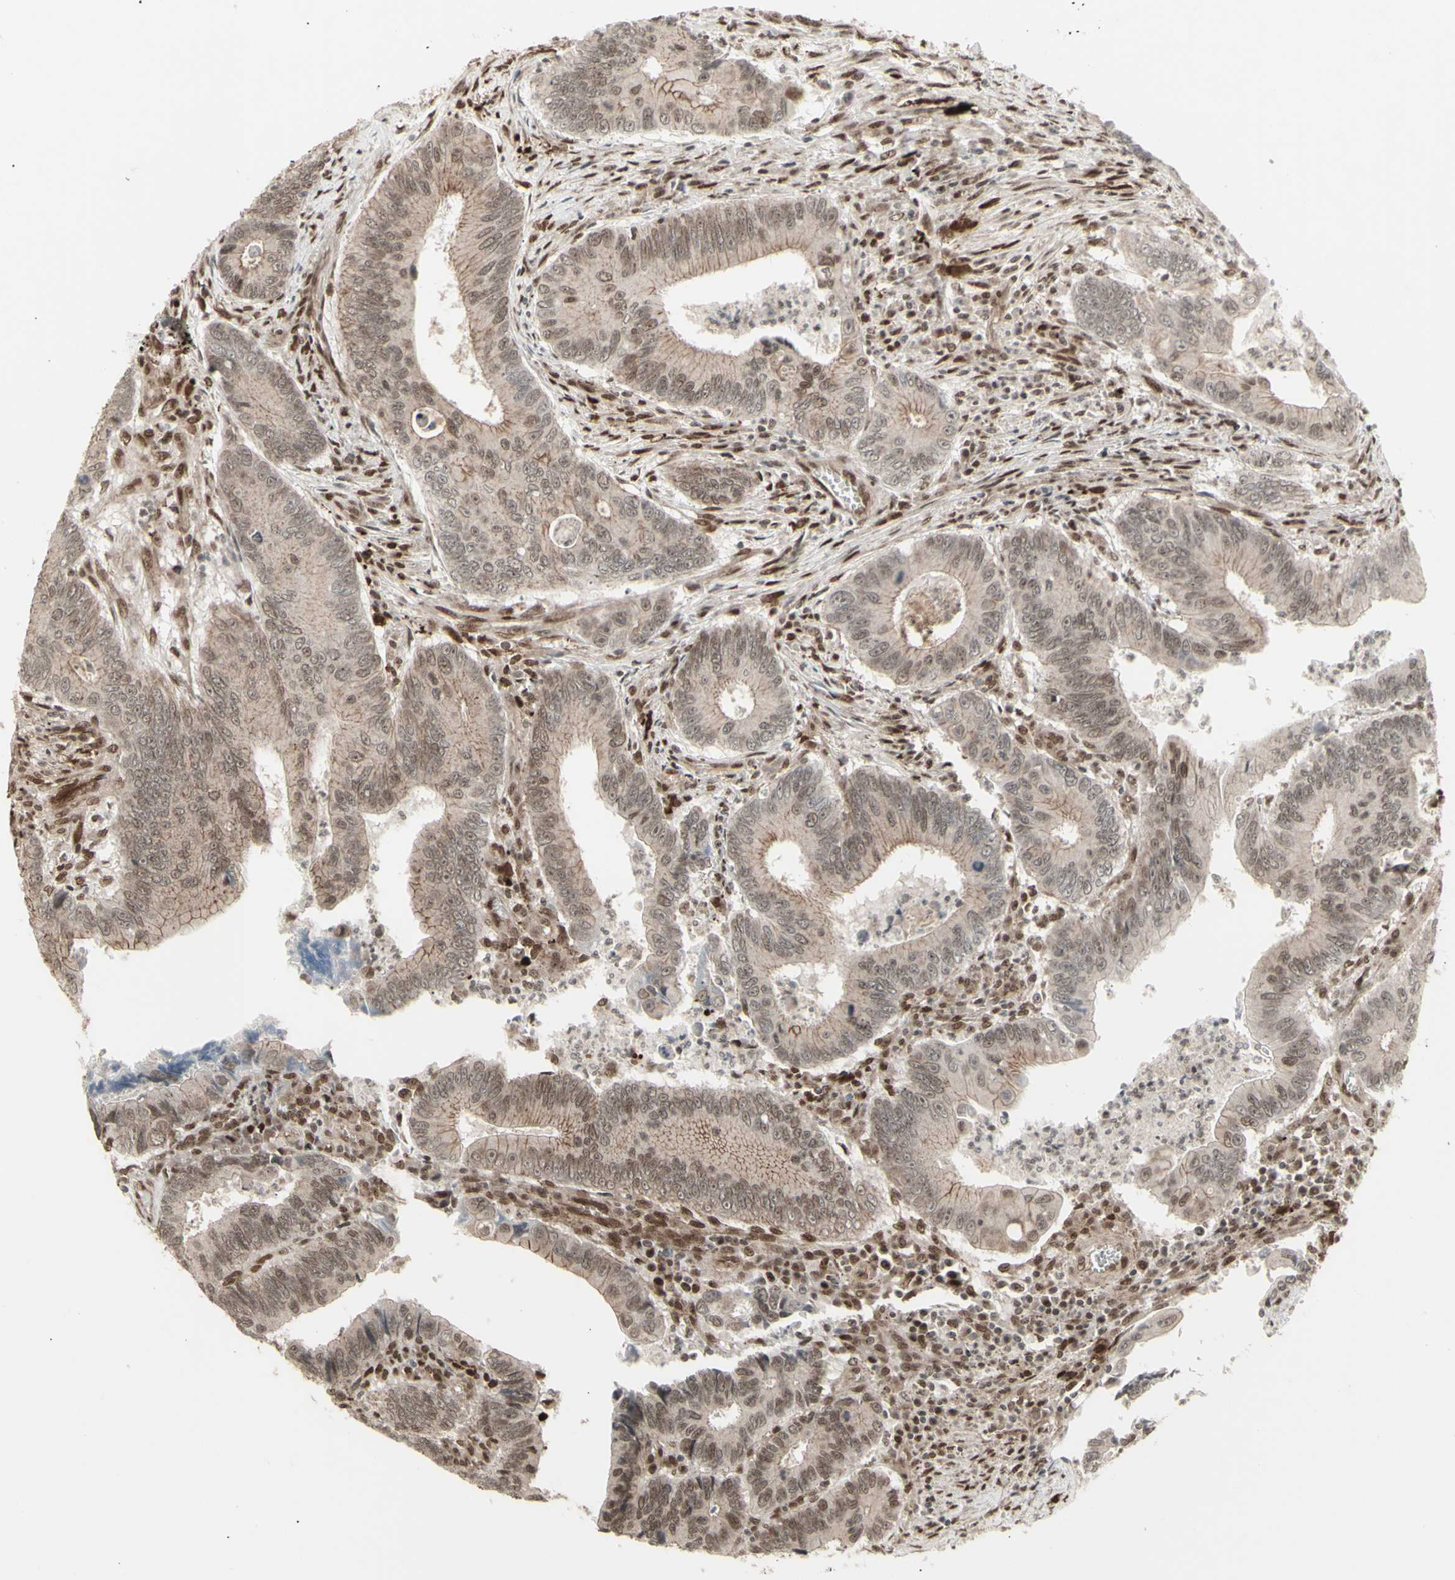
{"staining": {"intensity": "weak", "quantity": ">75%", "location": "cytoplasmic/membranous,nuclear"}, "tissue": "colorectal cancer", "cell_type": "Tumor cells", "image_type": "cancer", "snomed": [{"axis": "morphology", "description": "Inflammation, NOS"}, {"axis": "morphology", "description": "Adenocarcinoma, NOS"}, {"axis": "topography", "description": "Colon"}], "caption": "Colorectal adenocarcinoma stained for a protein (brown) reveals weak cytoplasmic/membranous and nuclear positive positivity in about >75% of tumor cells.", "gene": "CBX1", "patient": {"sex": "male", "age": 72}}